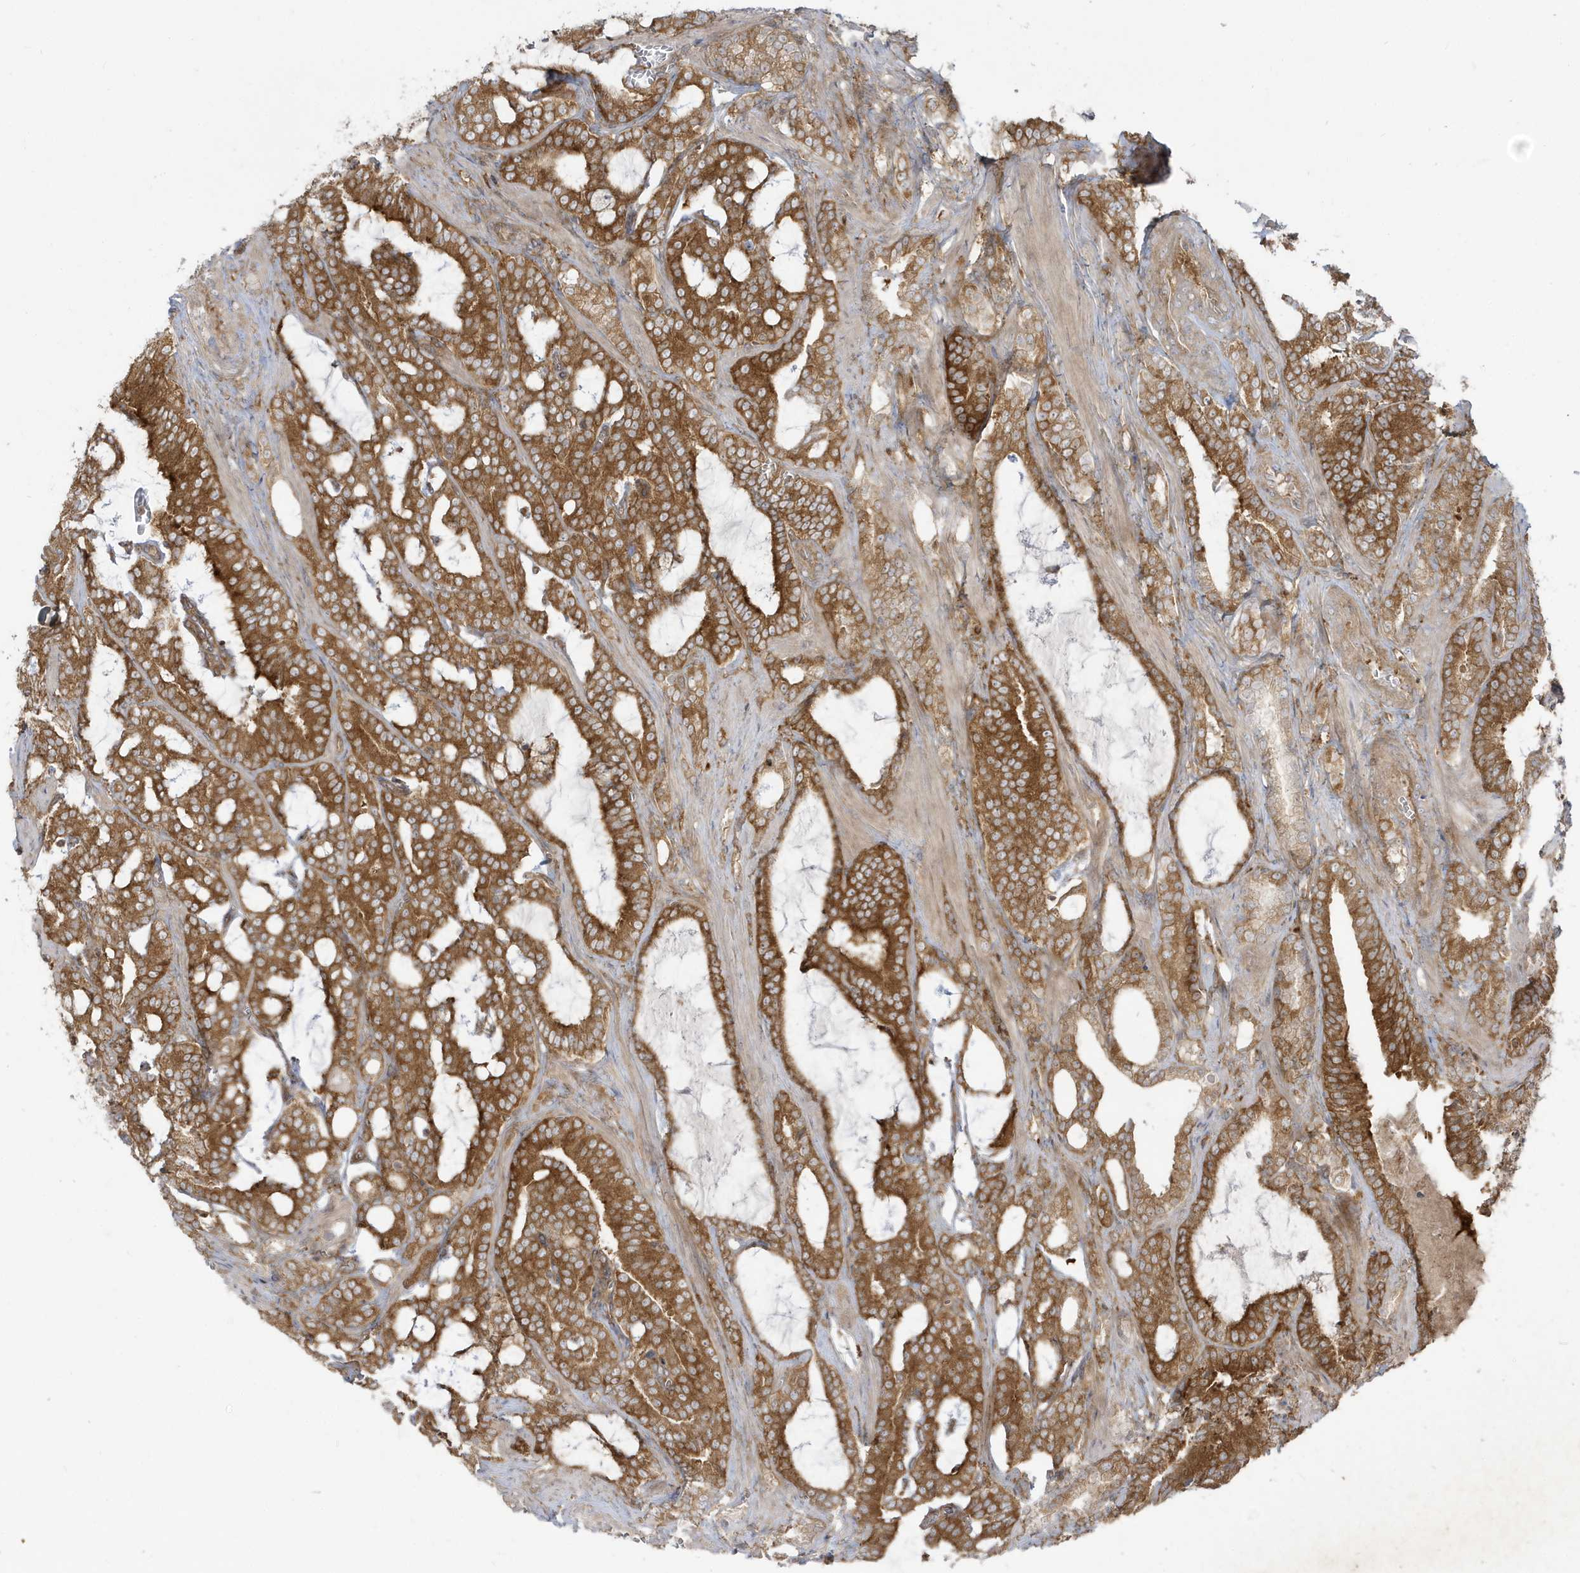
{"staining": {"intensity": "moderate", "quantity": ">75%", "location": "cytoplasmic/membranous"}, "tissue": "prostate cancer", "cell_type": "Tumor cells", "image_type": "cancer", "snomed": [{"axis": "morphology", "description": "Adenocarcinoma, High grade"}, {"axis": "topography", "description": "Prostate and seminal vesicle, NOS"}], "caption": "Brown immunohistochemical staining in high-grade adenocarcinoma (prostate) exhibits moderate cytoplasmic/membranous expression in about >75% of tumor cells.", "gene": "STAM", "patient": {"sex": "male", "age": 67}}